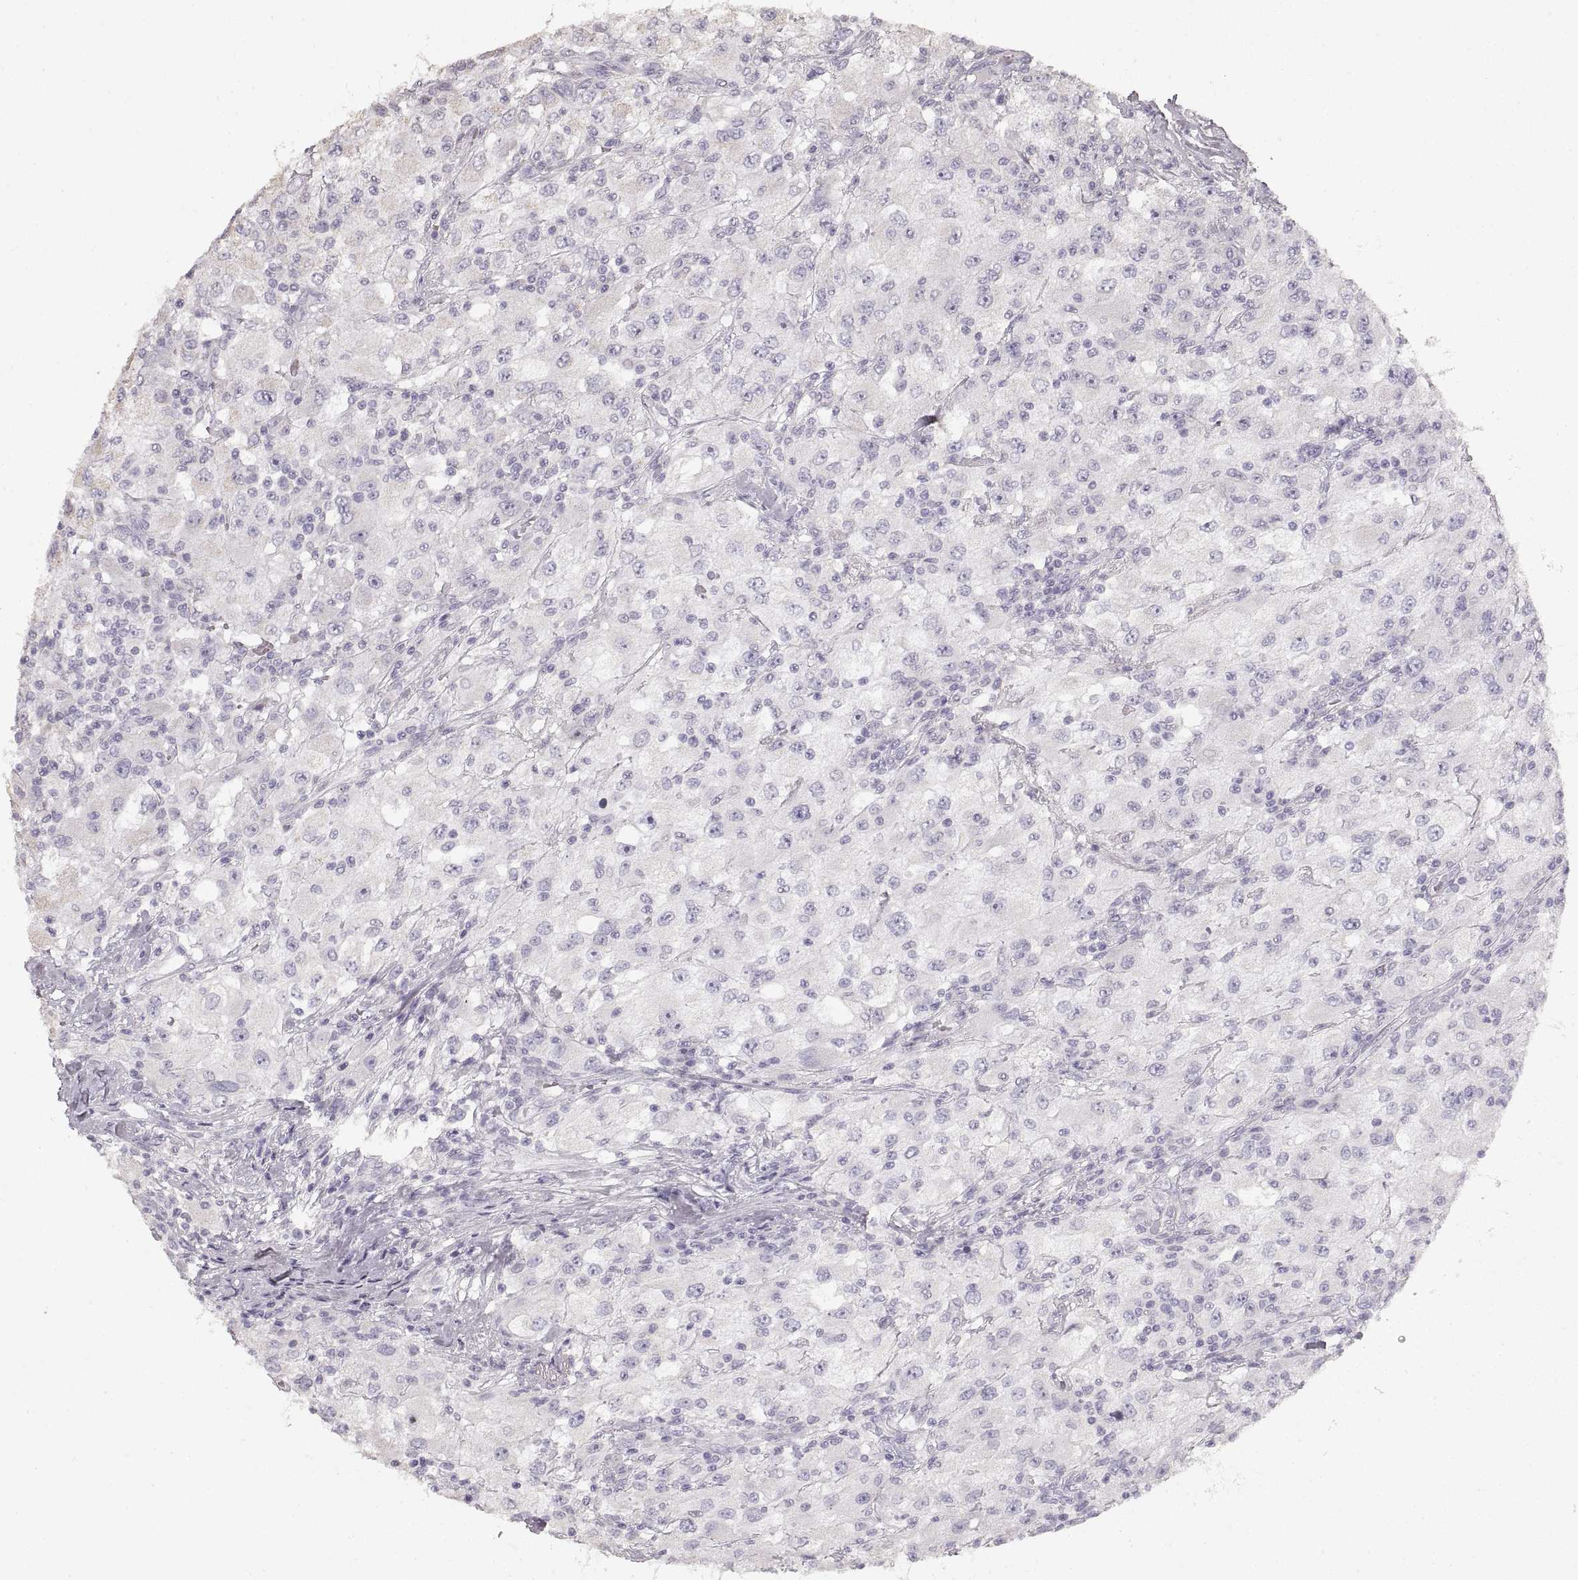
{"staining": {"intensity": "negative", "quantity": "none", "location": "none"}, "tissue": "renal cancer", "cell_type": "Tumor cells", "image_type": "cancer", "snomed": [{"axis": "morphology", "description": "Adenocarcinoma, NOS"}, {"axis": "topography", "description": "Kidney"}], "caption": "Tumor cells show no significant positivity in renal adenocarcinoma.", "gene": "ZP3", "patient": {"sex": "female", "age": 67}}